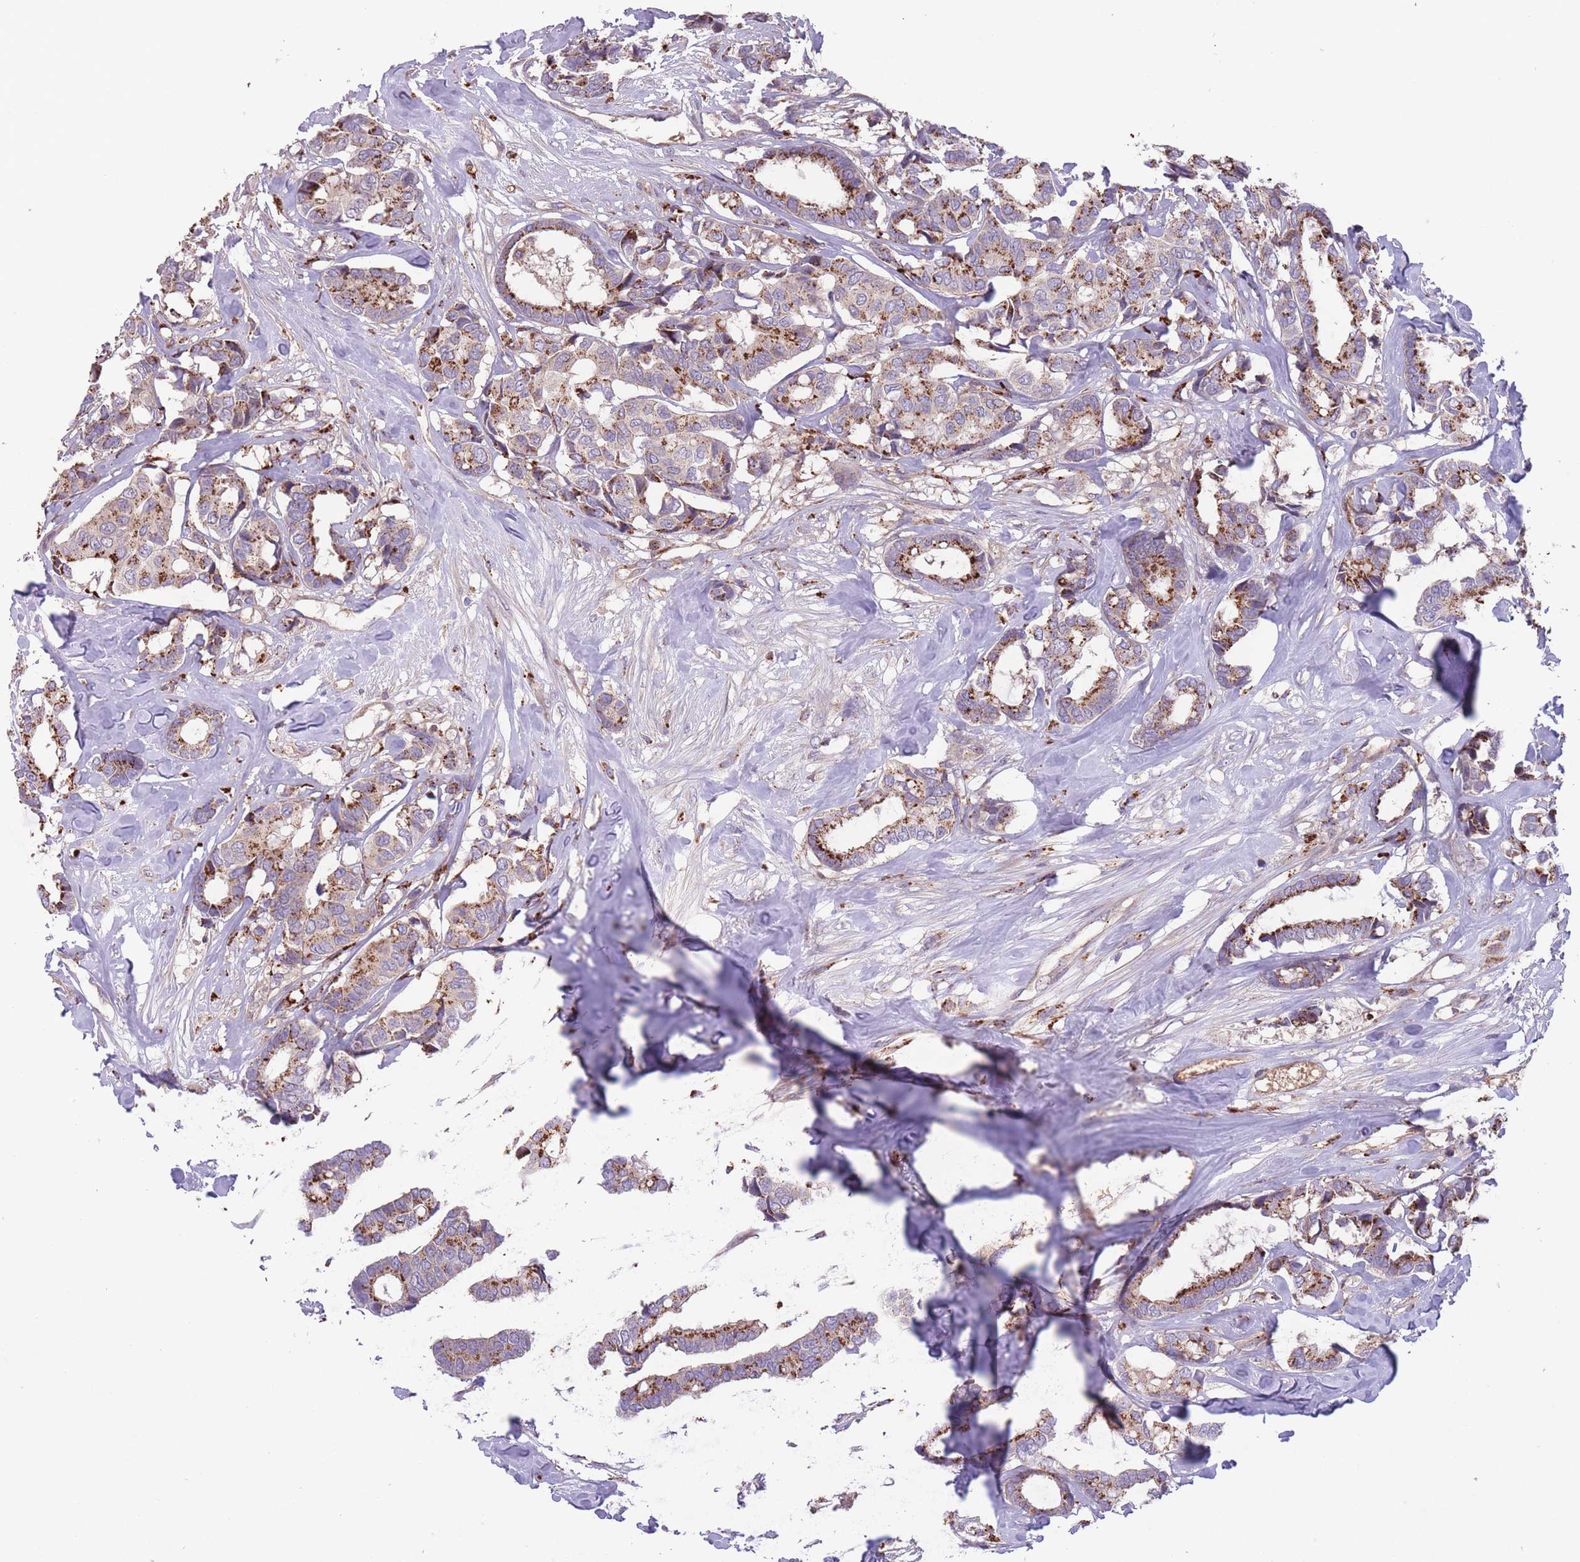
{"staining": {"intensity": "strong", "quantity": "25%-75%", "location": "cytoplasmic/membranous"}, "tissue": "breast cancer", "cell_type": "Tumor cells", "image_type": "cancer", "snomed": [{"axis": "morphology", "description": "Normal tissue, NOS"}, {"axis": "morphology", "description": "Duct carcinoma"}, {"axis": "topography", "description": "Breast"}], "caption": "Tumor cells show high levels of strong cytoplasmic/membranous staining in about 25%-75% of cells in breast cancer. (DAB (3,3'-diaminobenzidine) IHC with brightfield microscopy, high magnification).", "gene": "ITPKC", "patient": {"sex": "female", "age": 87}}